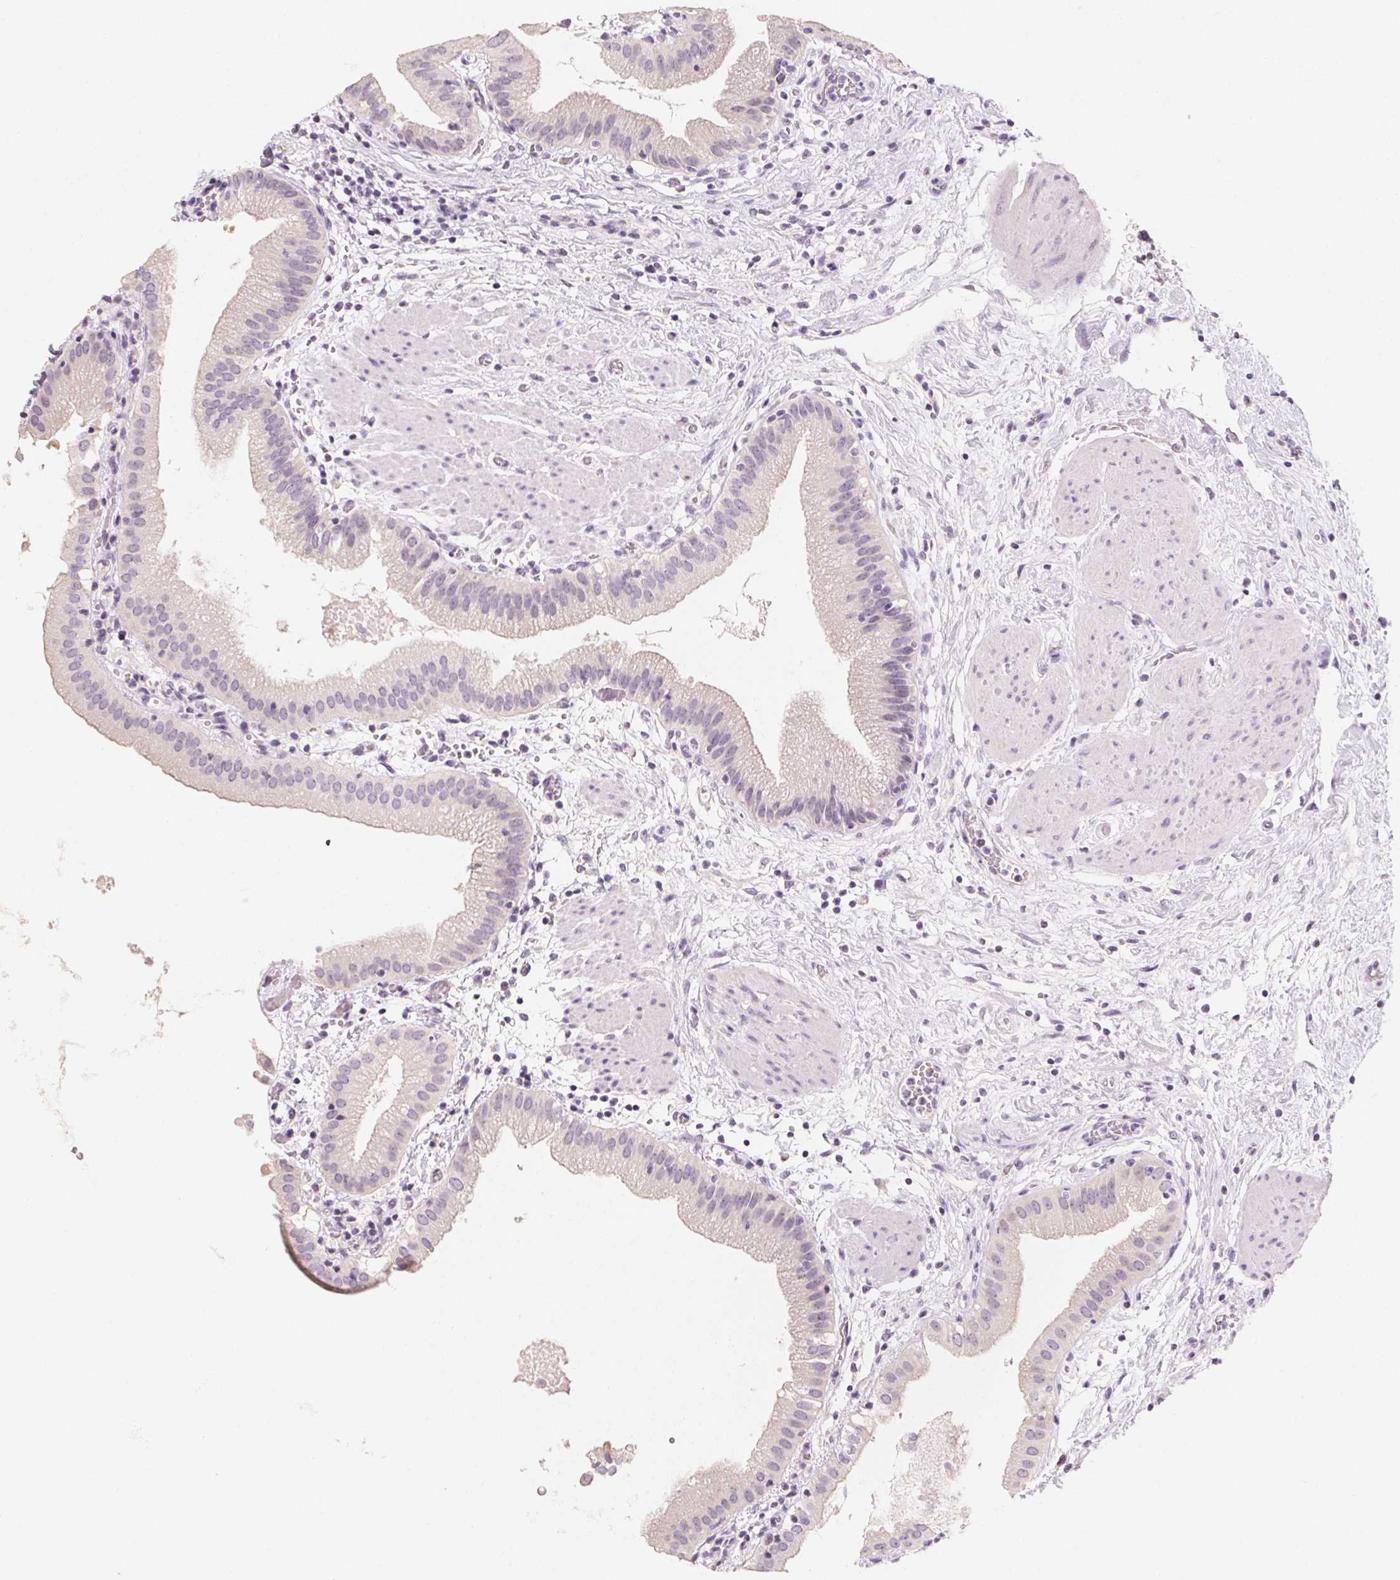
{"staining": {"intensity": "weak", "quantity": "<25%", "location": "cytoplasmic/membranous"}, "tissue": "gallbladder", "cell_type": "Glandular cells", "image_type": "normal", "snomed": [{"axis": "morphology", "description": "Normal tissue, NOS"}, {"axis": "topography", "description": "Gallbladder"}], "caption": "High power microscopy histopathology image of an immunohistochemistry (IHC) micrograph of benign gallbladder, revealing no significant staining in glandular cells.", "gene": "CAPZA3", "patient": {"sex": "female", "age": 65}}